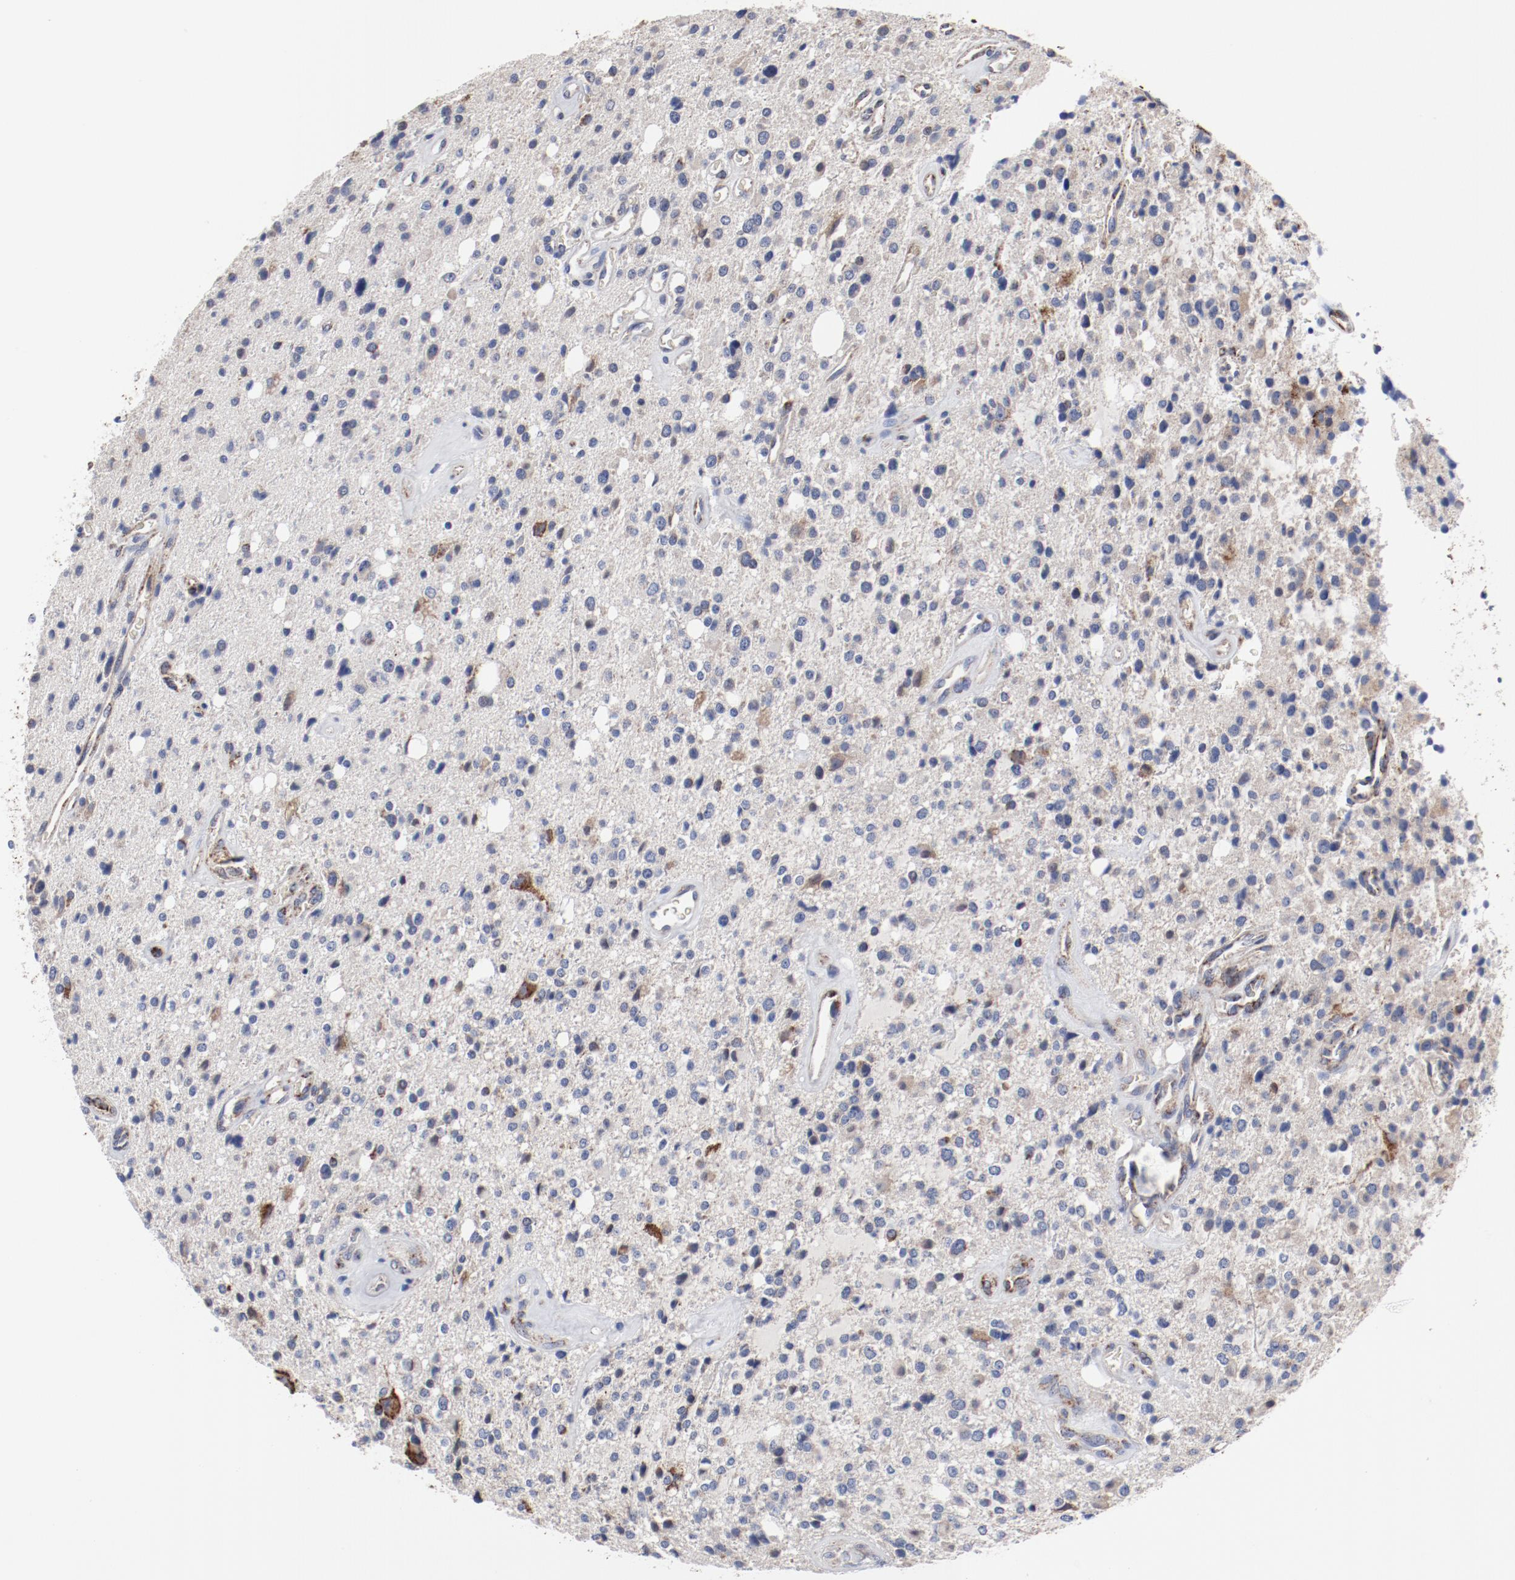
{"staining": {"intensity": "strong", "quantity": "<25%", "location": "cytoplasmic/membranous"}, "tissue": "glioma", "cell_type": "Tumor cells", "image_type": "cancer", "snomed": [{"axis": "morphology", "description": "Glioma, malignant, High grade"}, {"axis": "topography", "description": "Brain"}], "caption": "About <25% of tumor cells in malignant high-grade glioma exhibit strong cytoplasmic/membranous protein positivity as visualized by brown immunohistochemical staining.", "gene": "NDUFV2", "patient": {"sex": "male", "age": 47}}